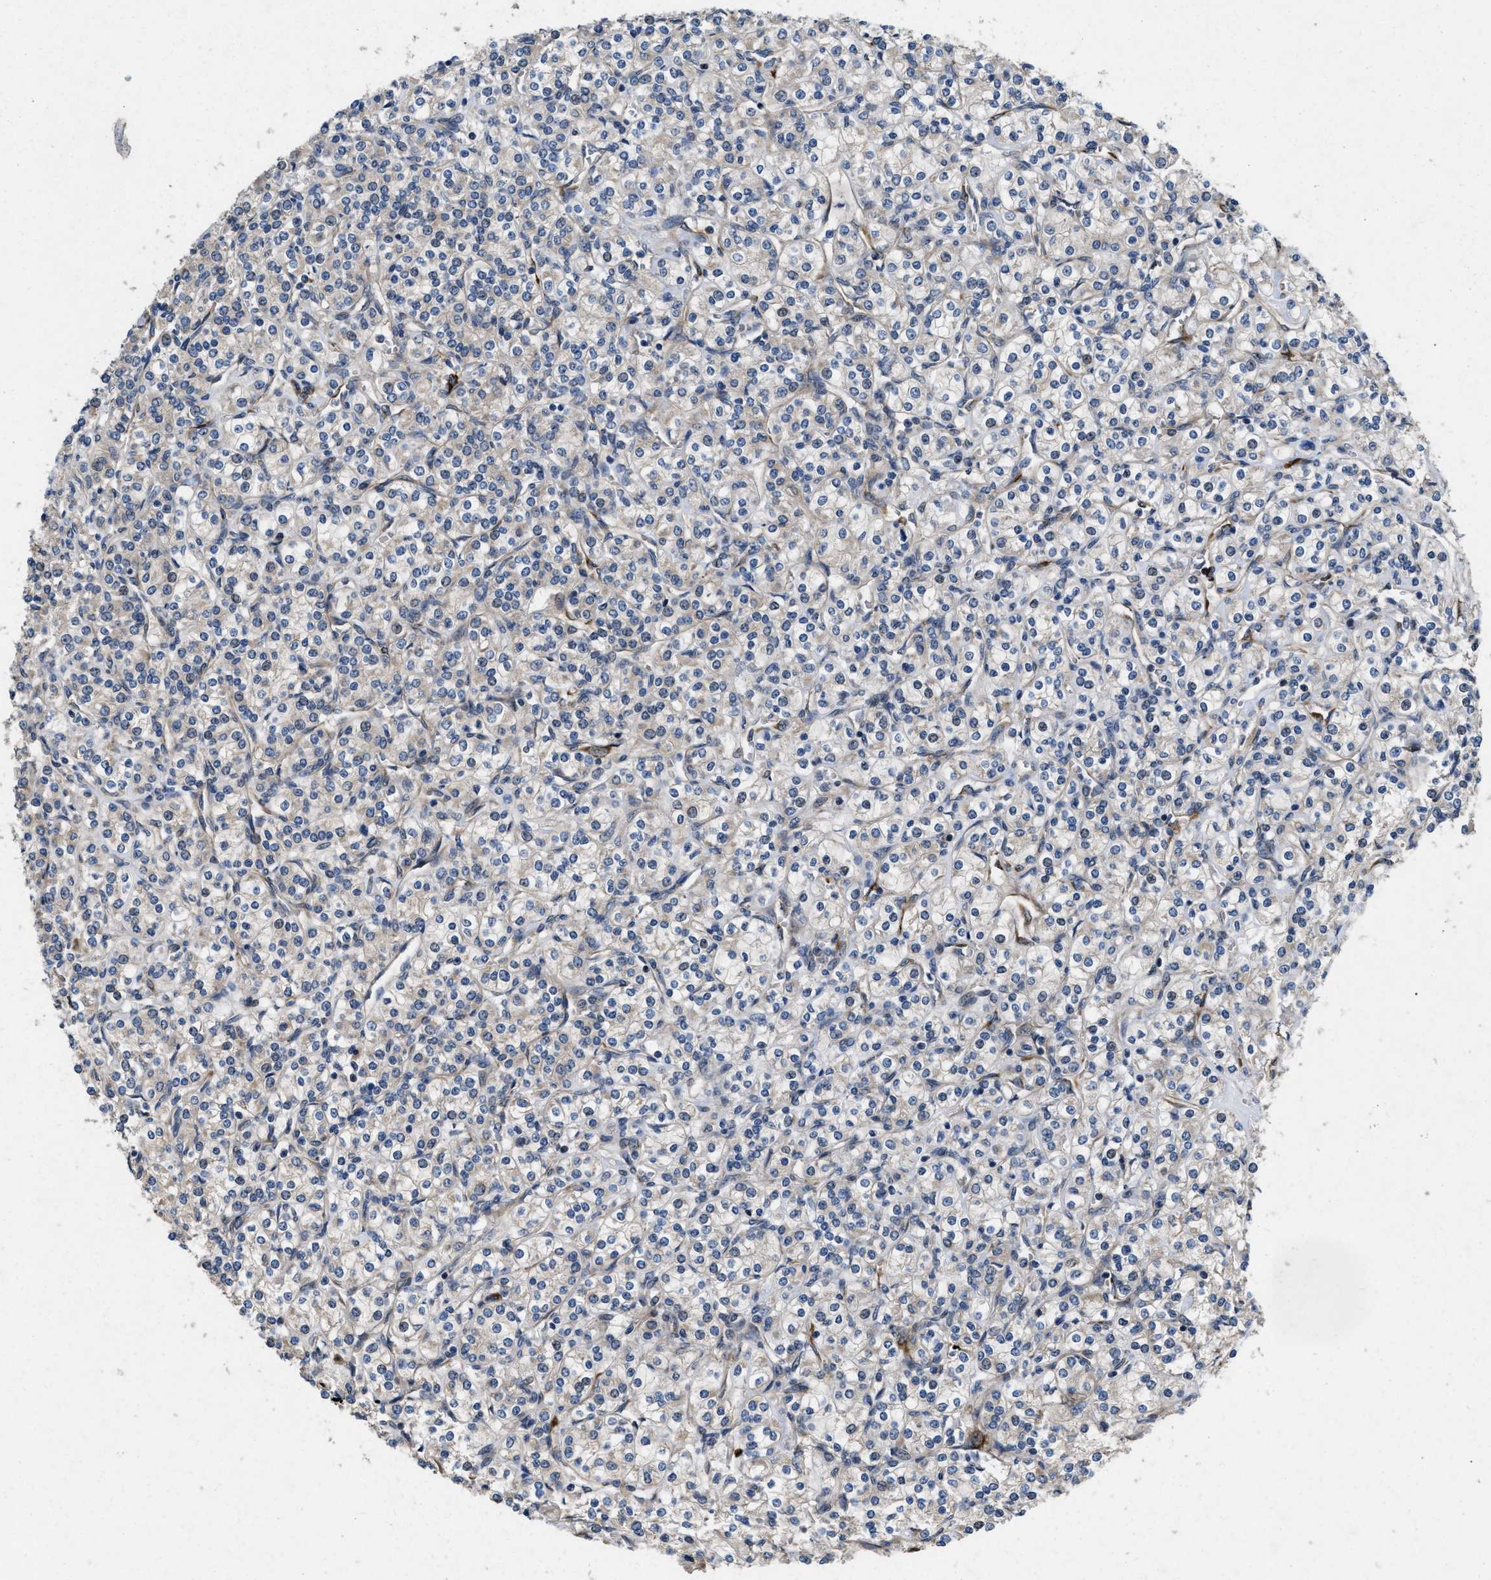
{"staining": {"intensity": "negative", "quantity": "none", "location": "none"}, "tissue": "renal cancer", "cell_type": "Tumor cells", "image_type": "cancer", "snomed": [{"axis": "morphology", "description": "Adenocarcinoma, NOS"}, {"axis": "topography", "description": "Kidney"}], "caption": "Protein analysis of renal cancer shows no significant expression in tumor cells.", "gene": "HSPA12B", "patient": {"sex": "male", "age": 77}}